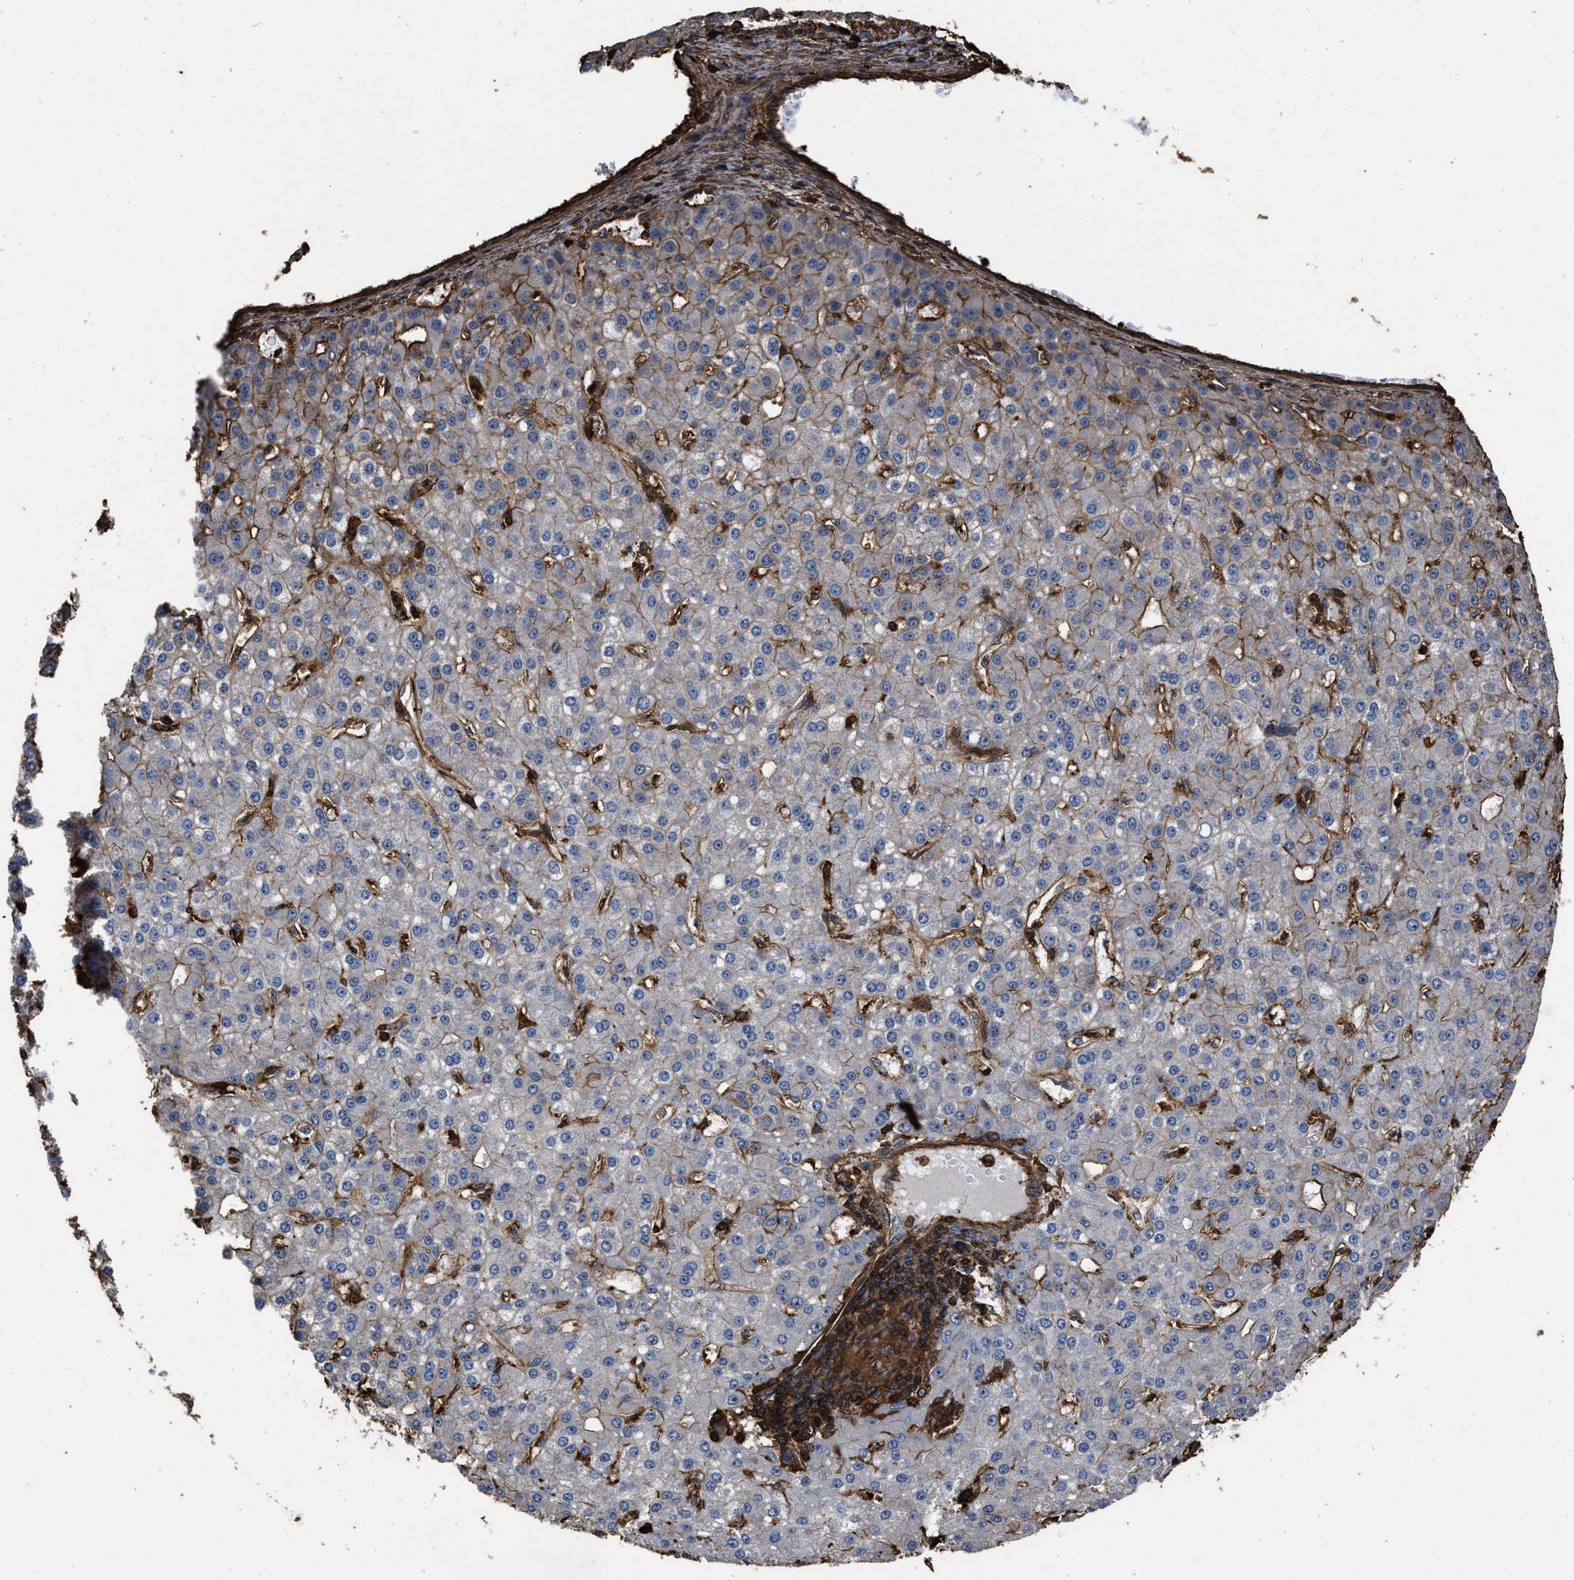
{"staining": {"intensity": "weak", "quantity": "<25%", "location": "cytoplasmic/membranous"}, "tissue": "liver cancer", "cell_type": "Tumor cells", "image_type": "cancer", "snomed": [{"axis": "morphology", "description": "Carcinoma, Hepatocellular, NOS"}, {"axis": "topography", "description": "Liver"}], "caption": "This is an IHC micrograph of liver cancer. There is no positivity in tumor cells.", "gene": "KBTBD2", "patient": {"sex": "male", "age": 67}}